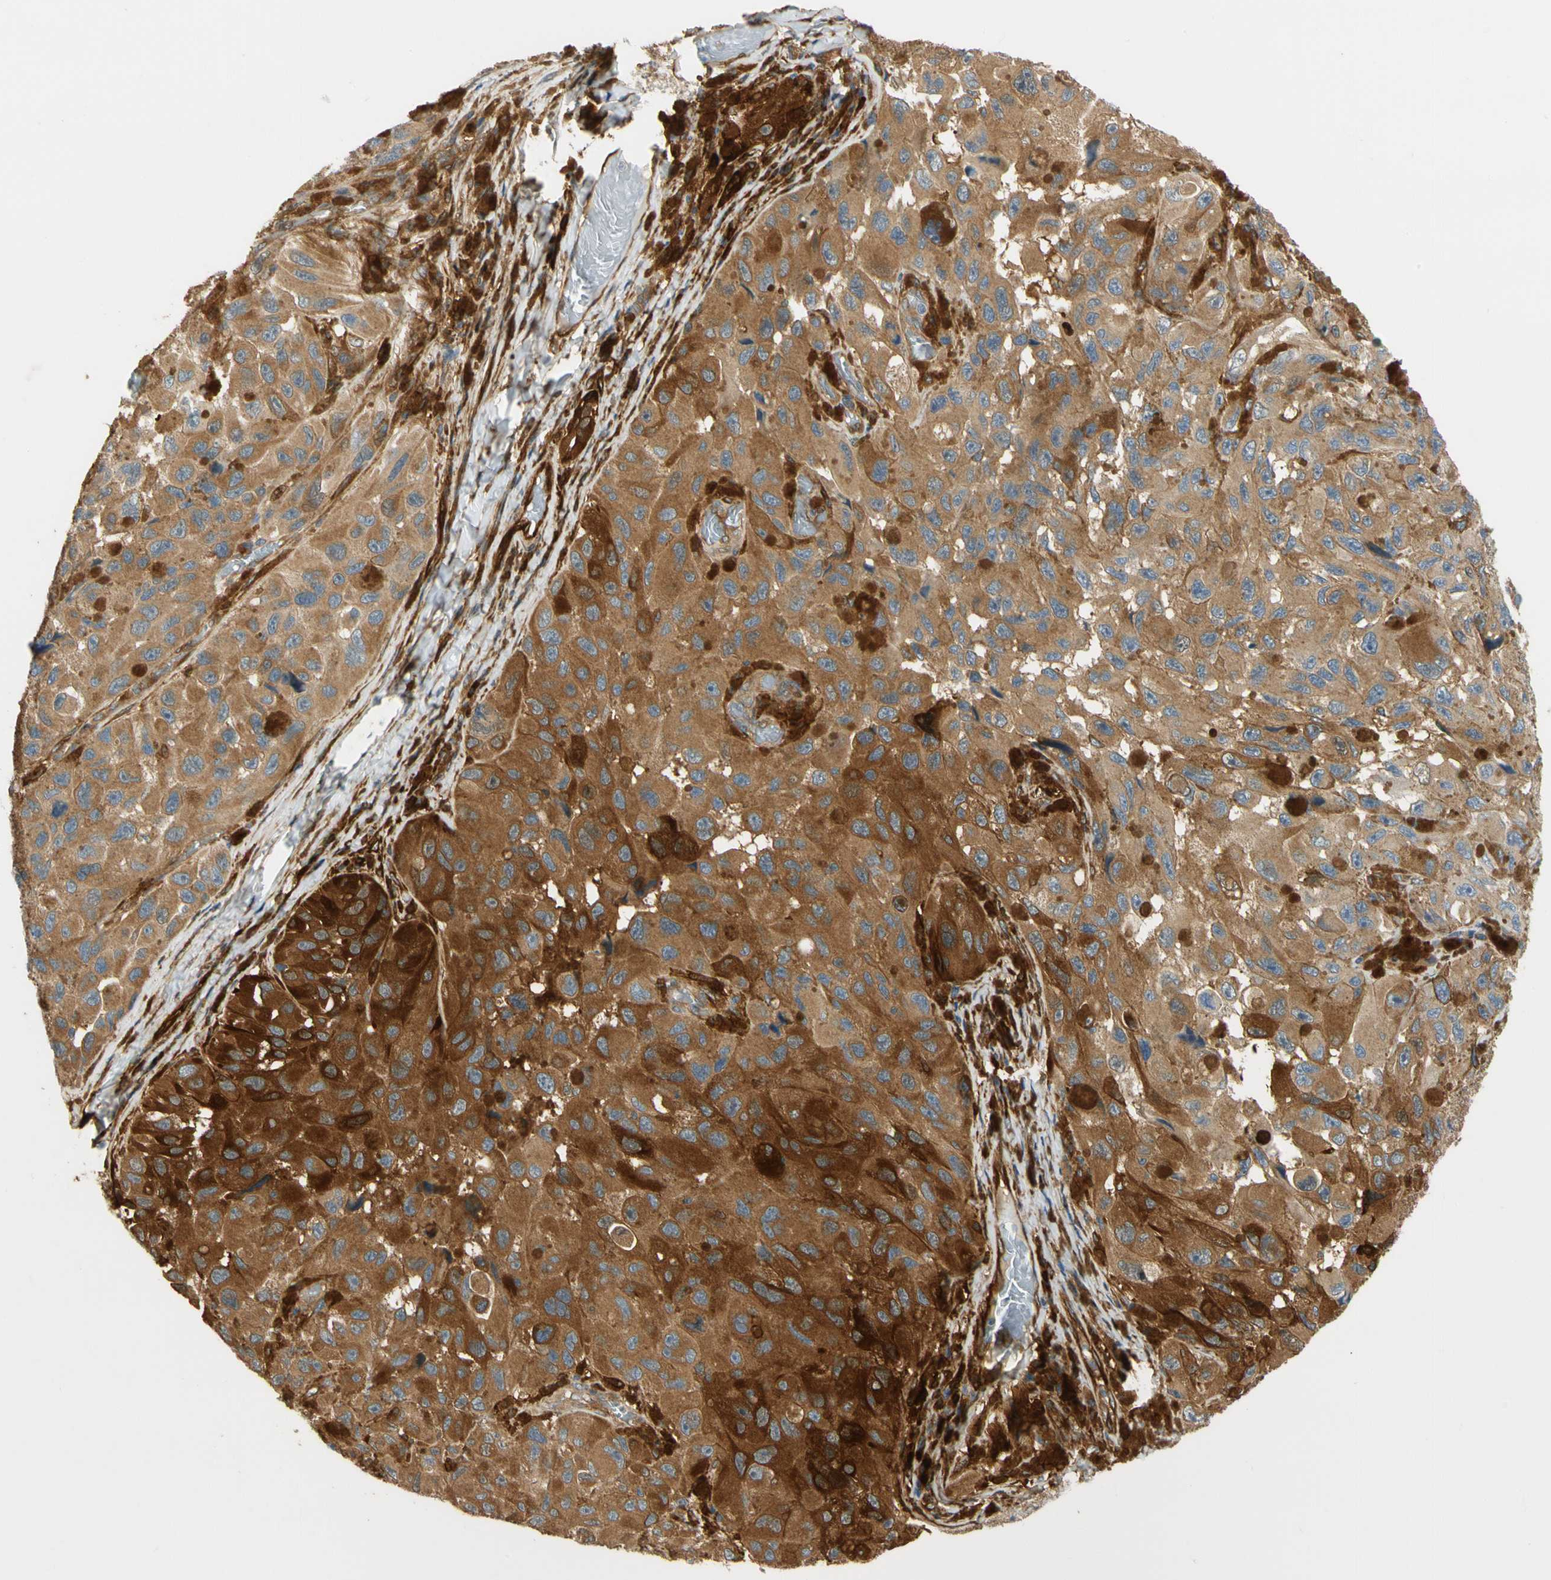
{"staining": {"intensity": "strong", "quantity": ">75%", "location": "cytoplasmic/membranous"}, "tissue": "melanoma", "cell_type": "Tumor cells", "image_type": "cancer", "snomed": [{"axis": "morphology", "description": "Malignant melanoma, NOS"}, {"axis": "topography", "description": "Skin"}], "caption": "Human malignant melanoma stained for a protein (brown) reveals strong cytoplasmic/membranous positive positivity in approximately >75% of tumor cells.", "gene": "PARP14", "patient": {"sex": "female", "age": 73}}